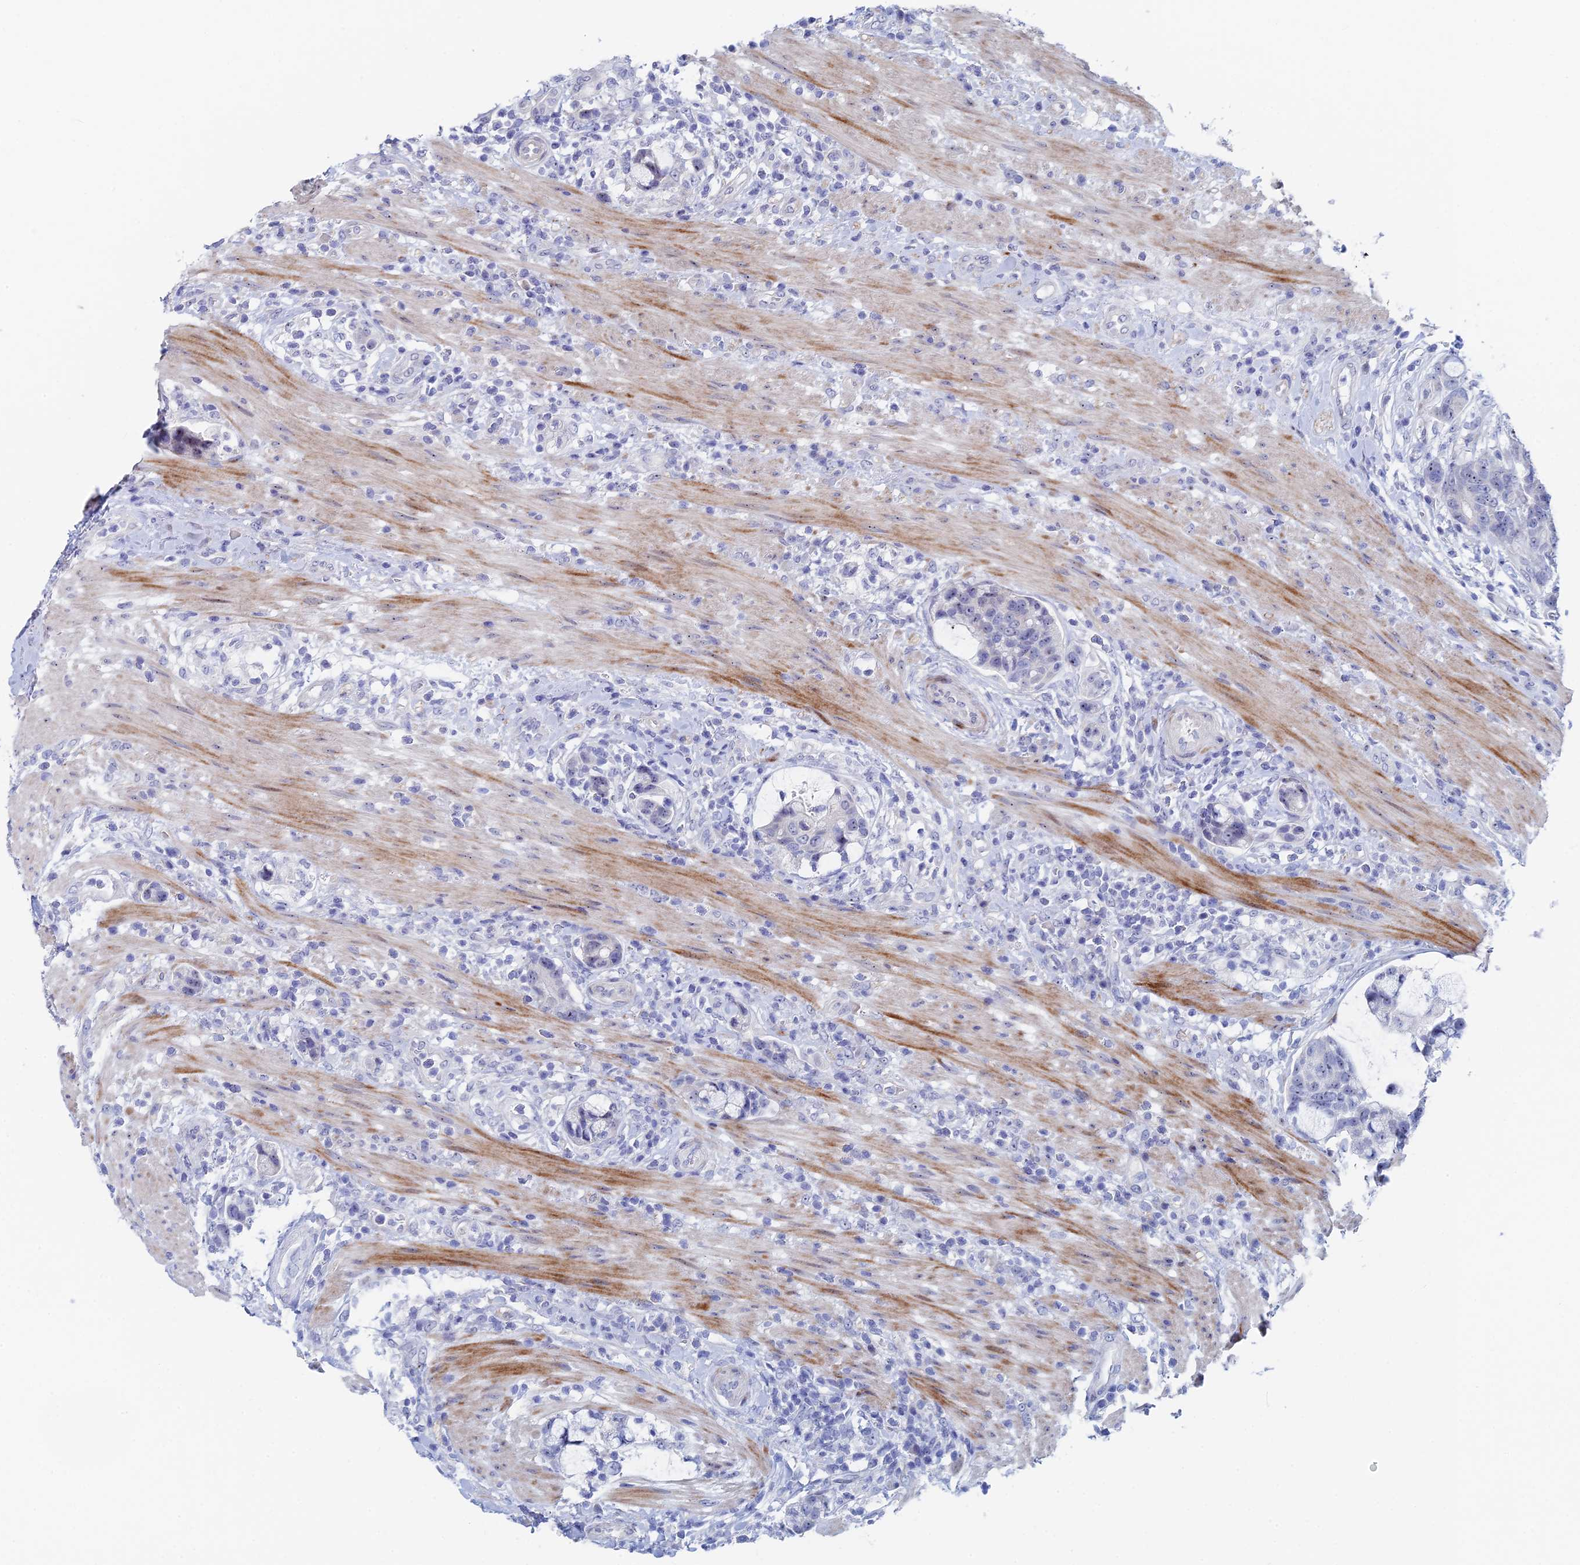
{"staining": {"intensity": "negative", "quantity": "none", "location": "none"}, "tissue": "colorectal cancer", "cell_type": "Tumor cells", "image_type": "cancer", "snomed": [{"axis": "morphology", "description": "Adenocarcinoma, NOS"}, {"axis": "topography", "description": "Colon"}], "caption": "Immunohistochemical staining of human adenocarcinoma (colorectal) exhibits no significant expression in tumor cells. (Immunohistochemistry, brightfield microscopy, high magnification).", "gene": "DRGX", "patient": {"sex": "female", "age": 82}}